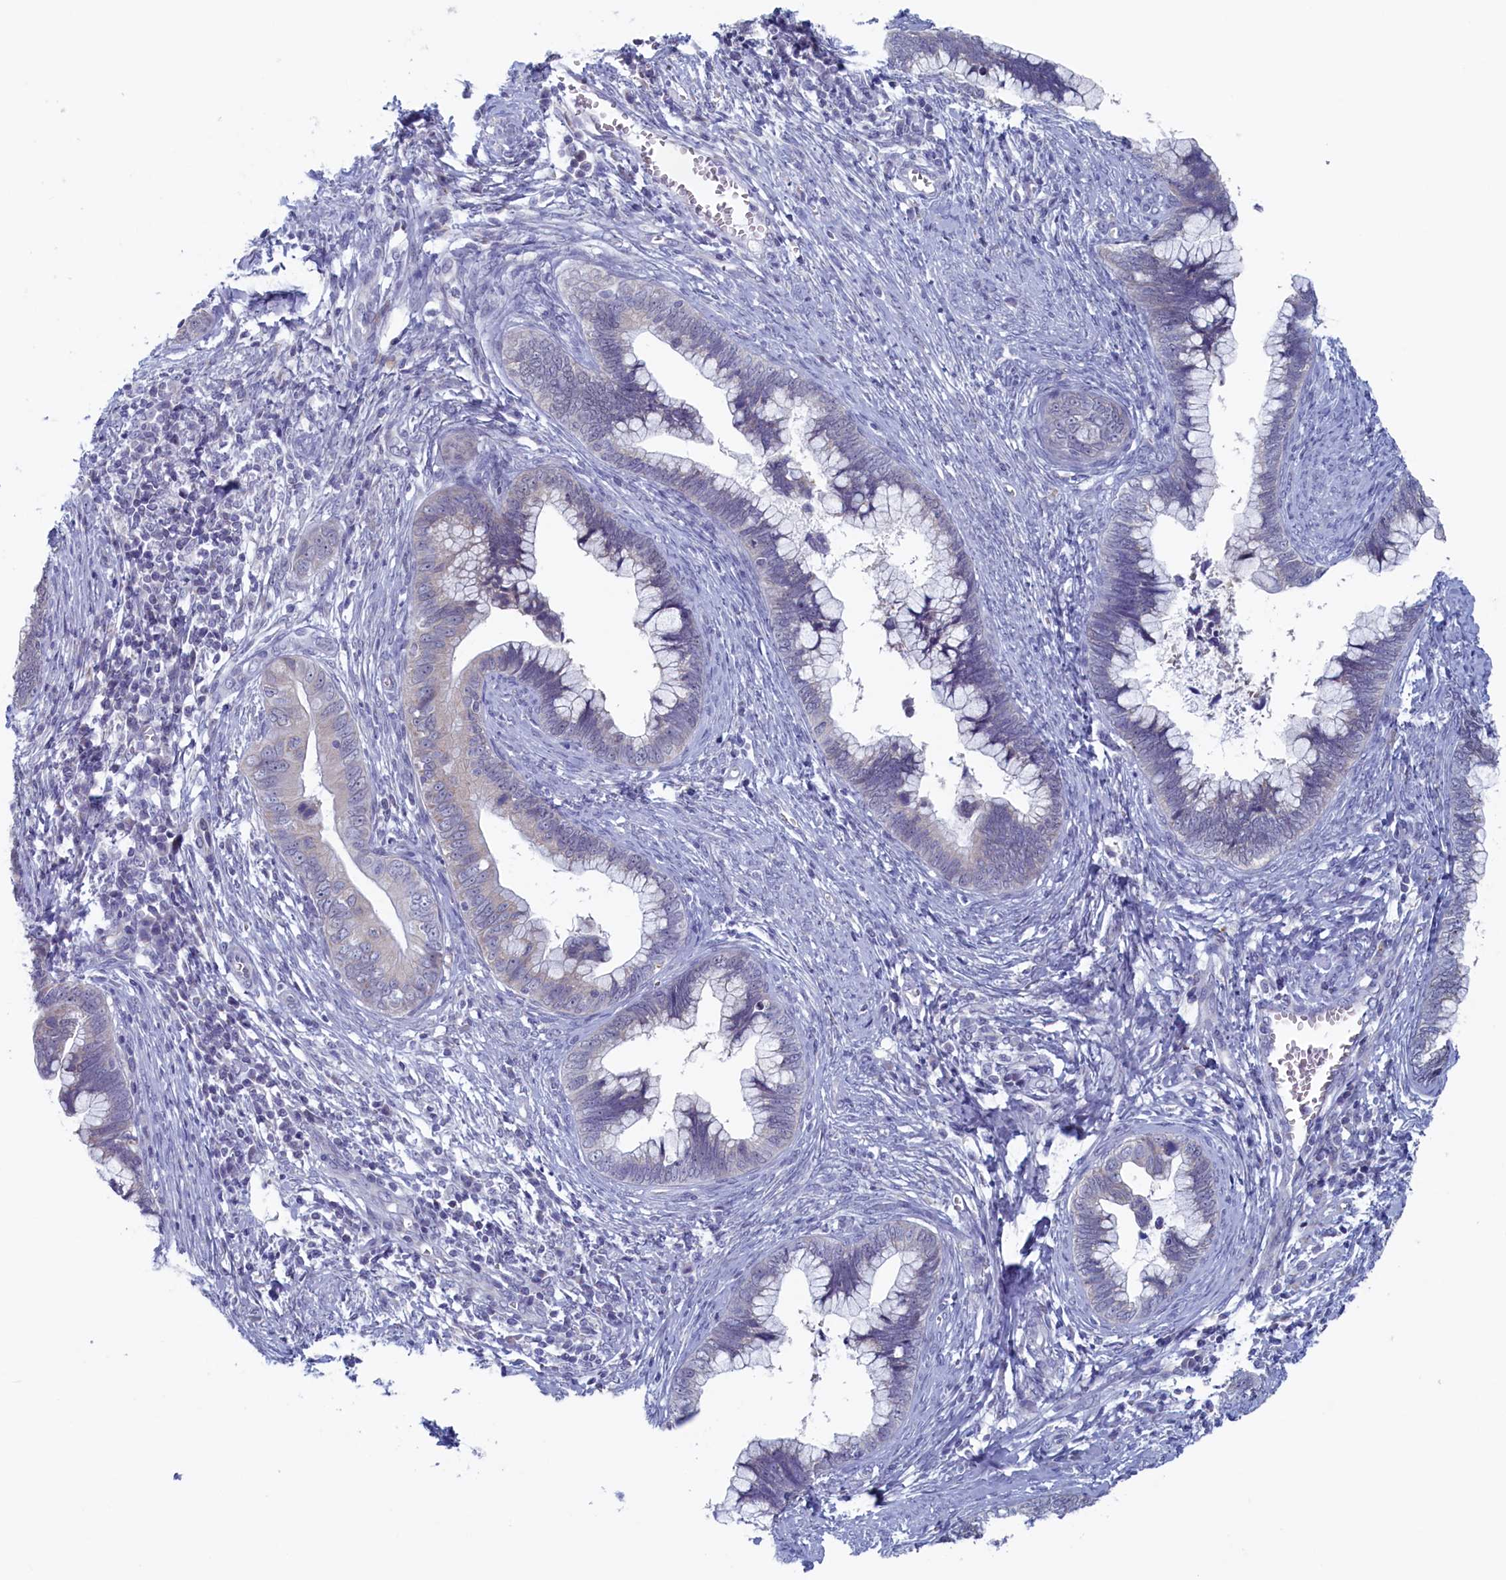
{"staining": {"intensity": "negative", "quantity": "none", "location": "none"}, "tissue": "cervical cancer", "cell_type": "Tumor cells", "image_type": "cancer", "snomed": [{"axis": "morphology", "description": "Adenocarcinoma, NOS"}, {"axis": "topography", "description": "Cervix"}], "caption": "Immunohistochemistry of human adenocarcinoma (cervical) shows no positivity in tumor cells. (DAB IHC visualized using brightfield microscopy, high magnification).", "gene": "WDR76", "patient": {"sex": "female", "age": 44}}